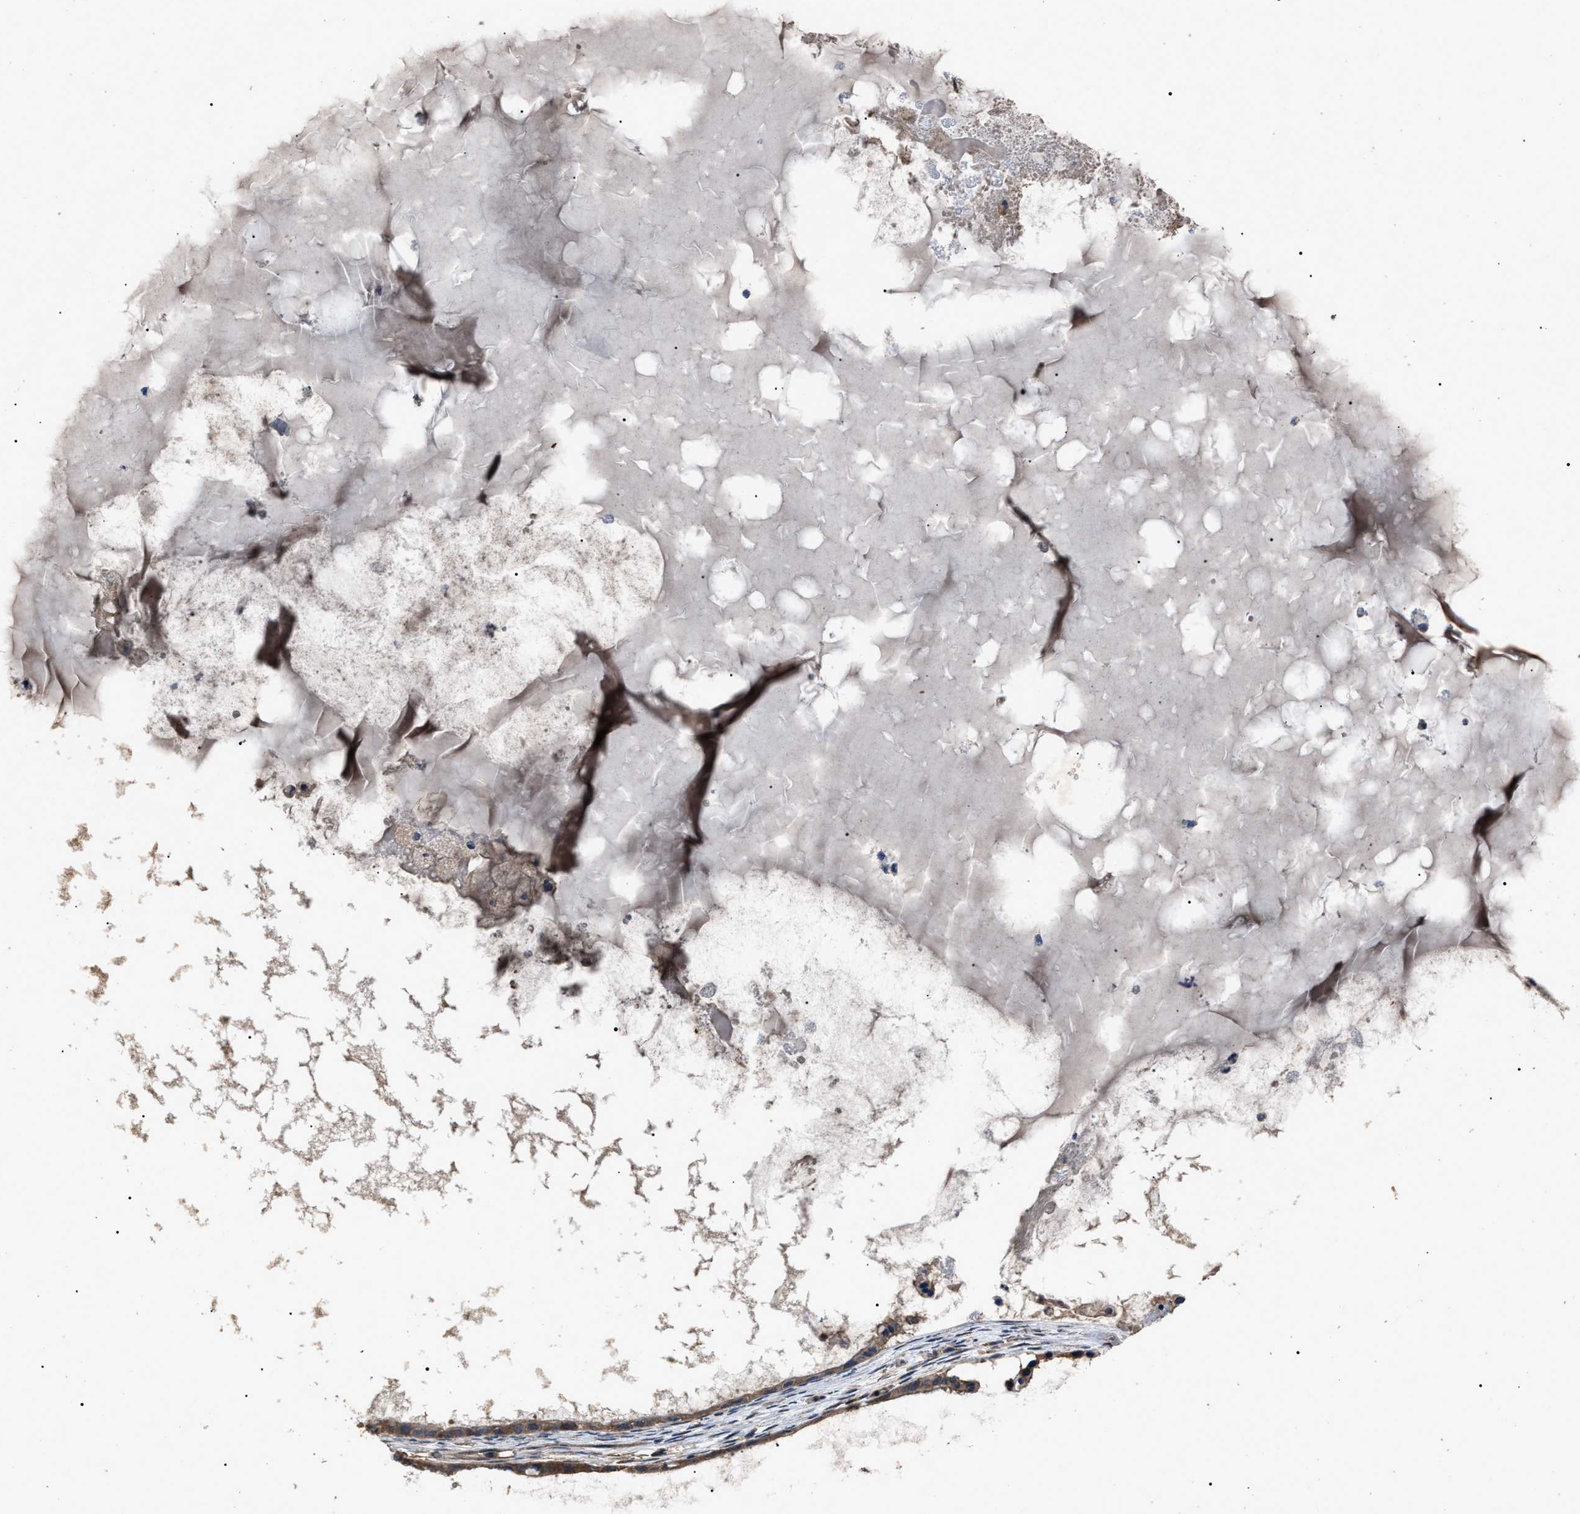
{"staining": {"intensity": "moderate", "quantity": ">75%", "location": "cytoplasmic/membranous"}, "tissue": "ovarian cancer", "cell_type": "Tumor cells", "image_type": "cancer", "snomed": [{"axis": "morphology", "description": "Cystadenocarcinoma, mucinous, NOS"}, {"axis": "topography", "description": "Ovary"}], "caption": "Mucinous cystadenocarcinoma (ovarian) was stained to show a protein in brown. There is medium levels of moderate cytoplasmic/membranous positivity in approximately >75% of tumor cells.", "gene": "RNF216", "patient": {"sex": "female", "age": 80}}